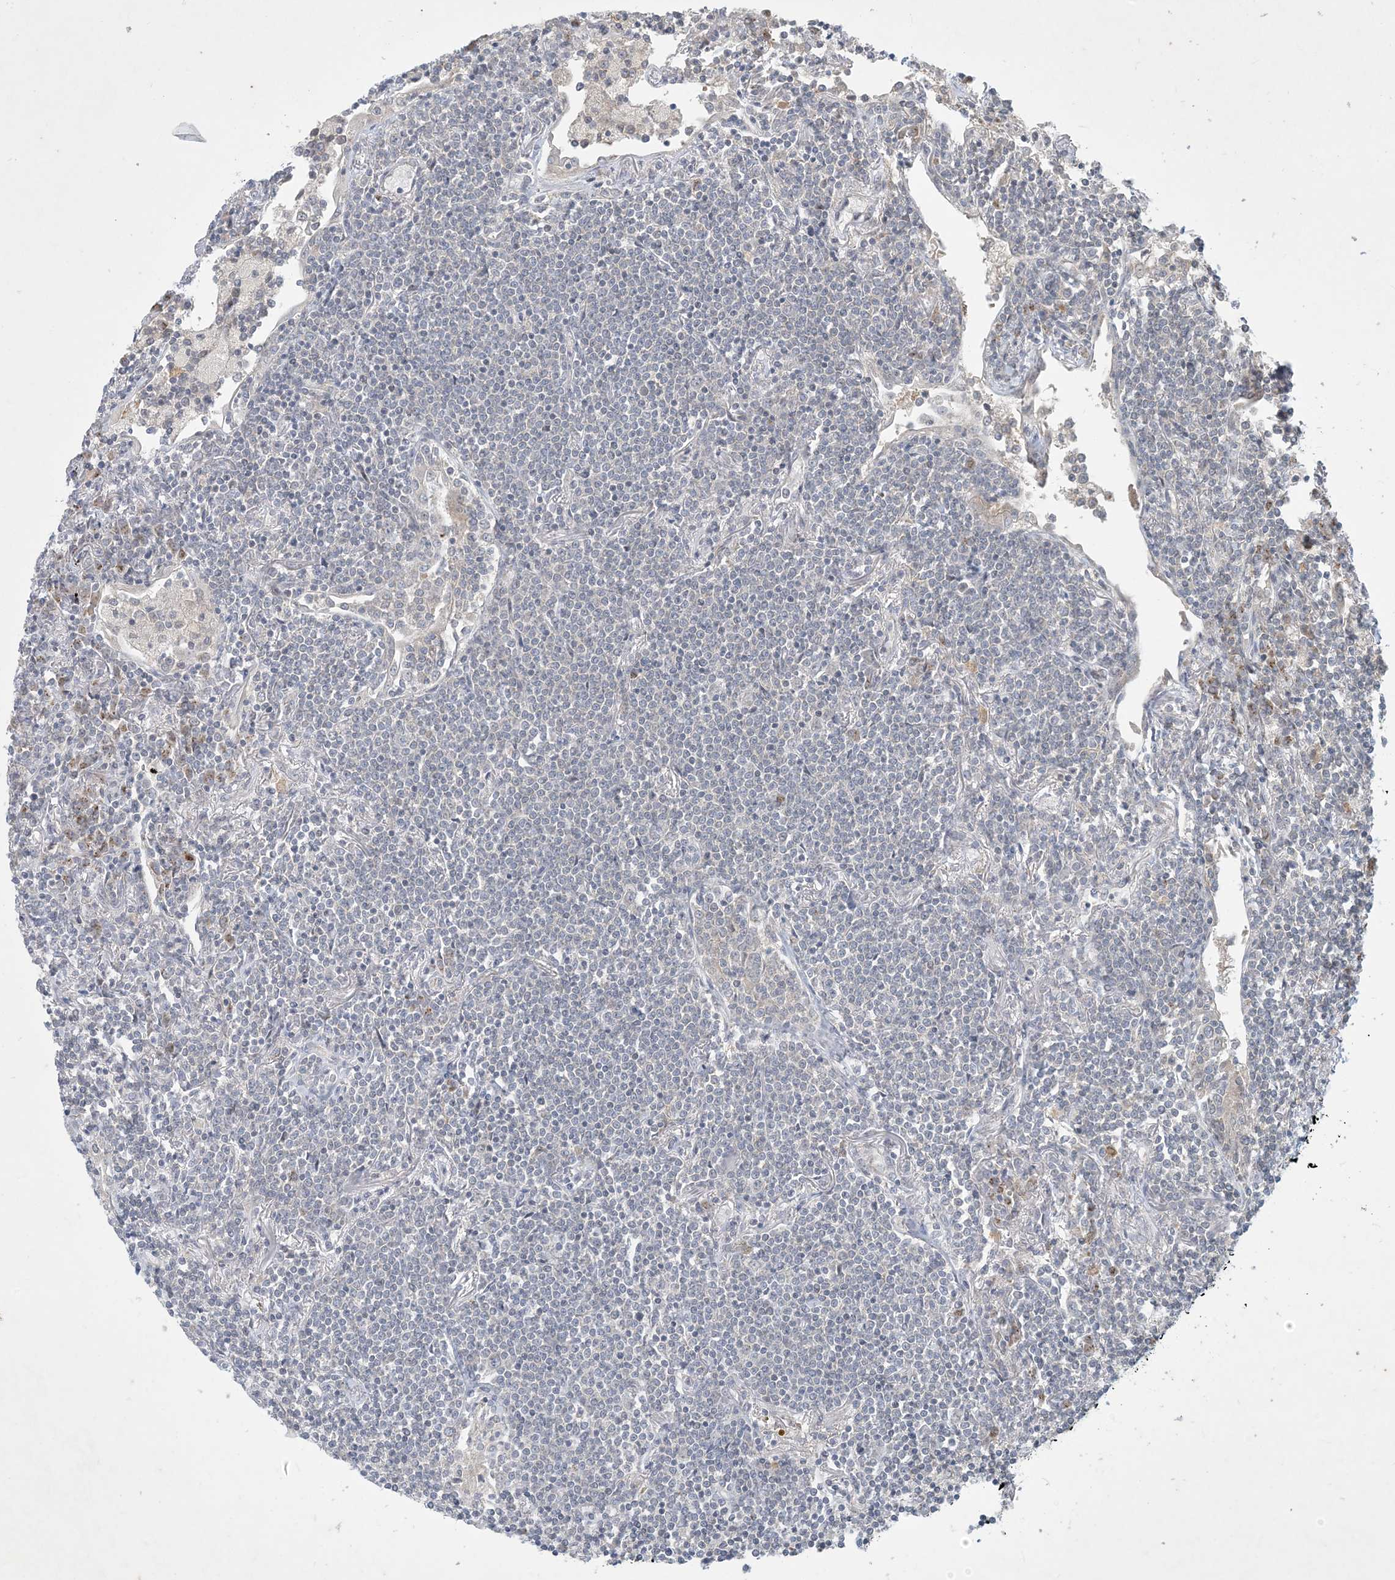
{"staining": {"intensity": "negative", "quantity": "none", "location": "none"}, "tissue": "lymphoma", "cell_type": "Tumor cells", "image_type": "cancer", "snomed": [{"axis": "morphology", "description": "Malignant lymphoma, non-Hodgkin's type, Low grade"}, {"axis": "topography", "description": "Lung"}], "caption": "Immunohistochemistry of human low-grade malignant lymphoma, non-Hodgkin's type demonstrates no expression in tumor cells.", "gene": "CCDC14", "patient": {"sex": "female", "age": 71}}